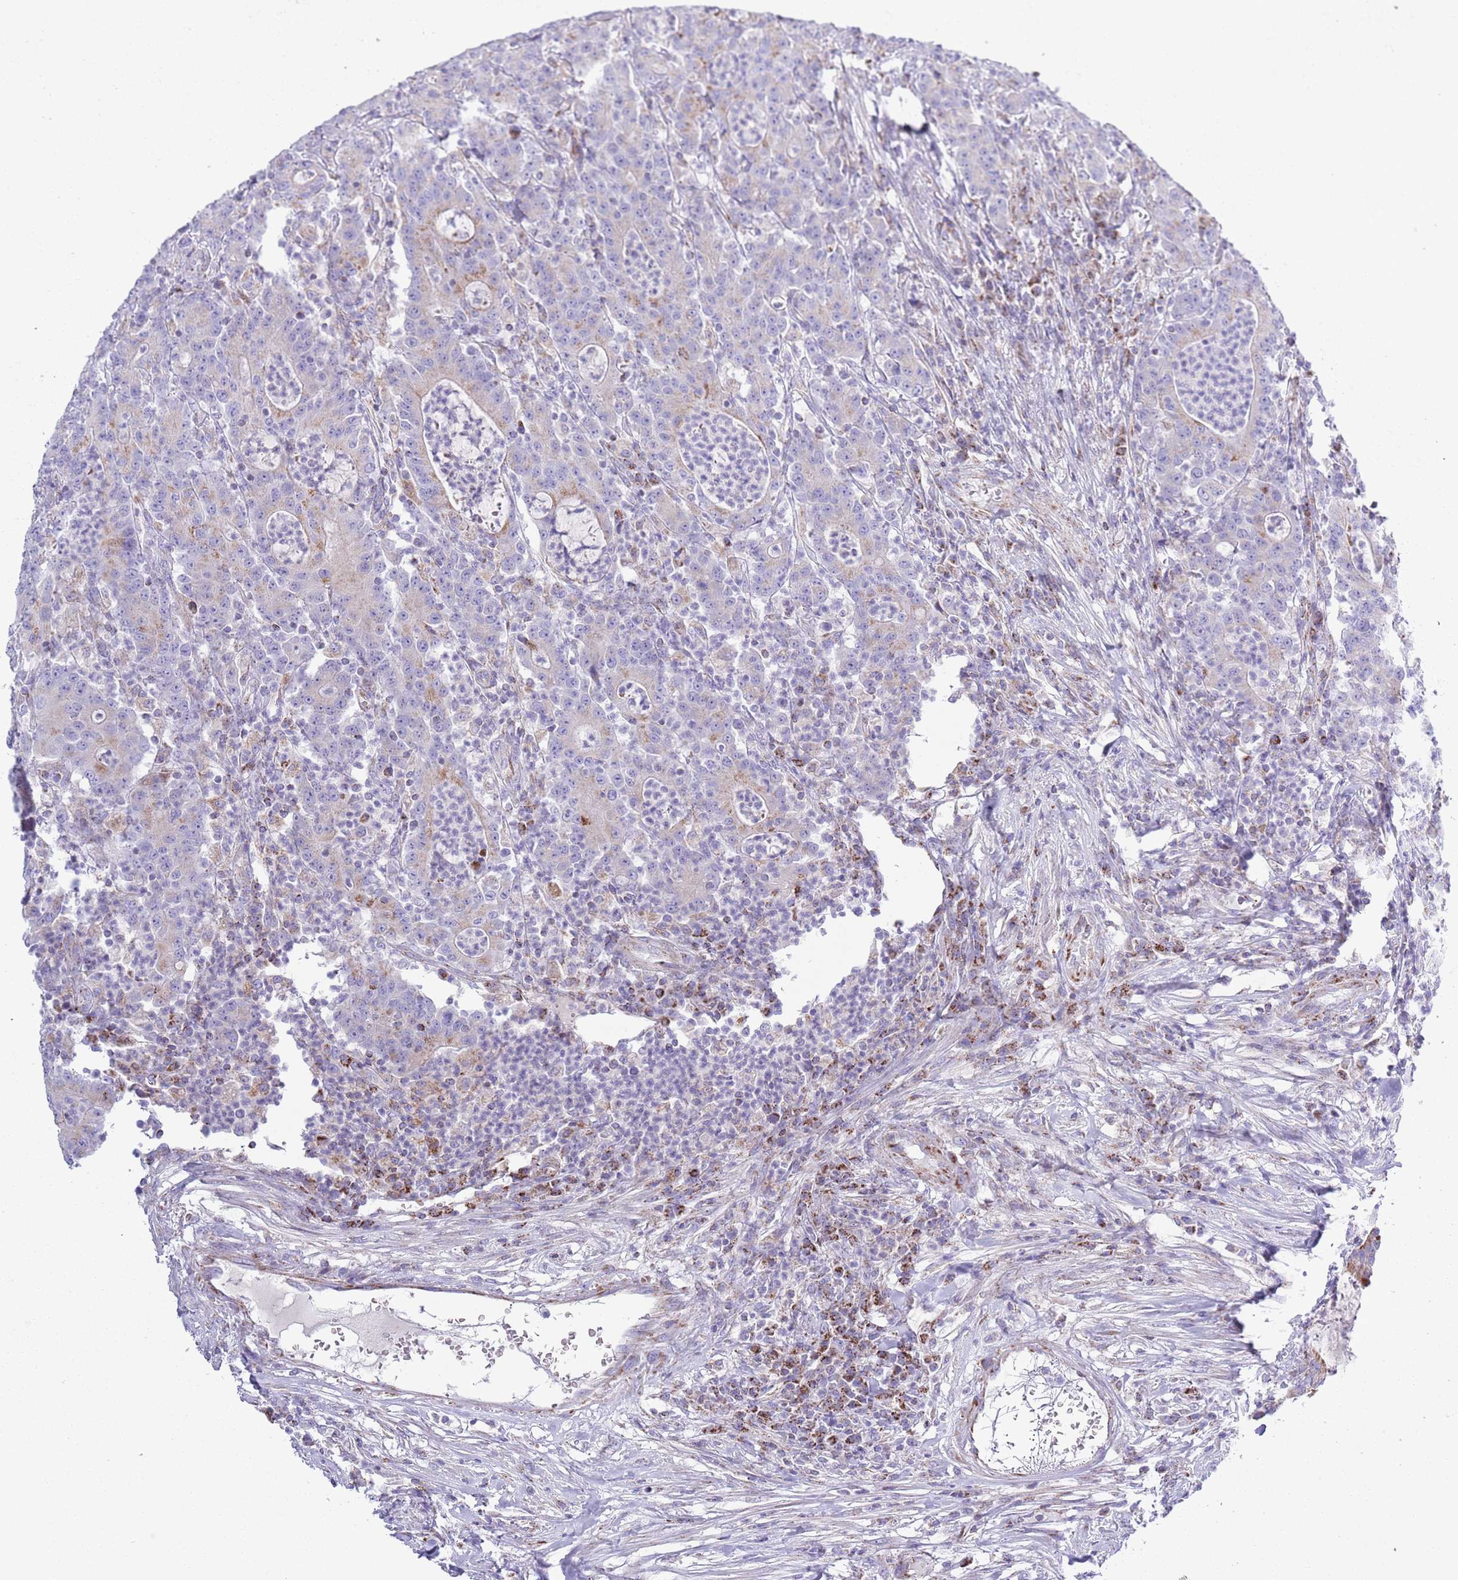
{"staining": {"intensity": "moderate", "quantity": "<25%", "location": "cytoplasmic/membranous"}, "tissue": "colorectal cancer", "cell_type": "Tumor cells", "image_type": "cancer", "snomed": [{"axis": "morphology", "description": "Adenocarcinoma, NOS"}, {"axis": "topography", "description": "Colon"}], "caption": "A micrograph of colorectal cancer (adenocarcinoma) stained for a protein reveals moderate cytoplasmic/membranous brown staining in tumor cells.", "gene": "ATP6V1B1", "patient": {"sex": "male", "age": 83}}